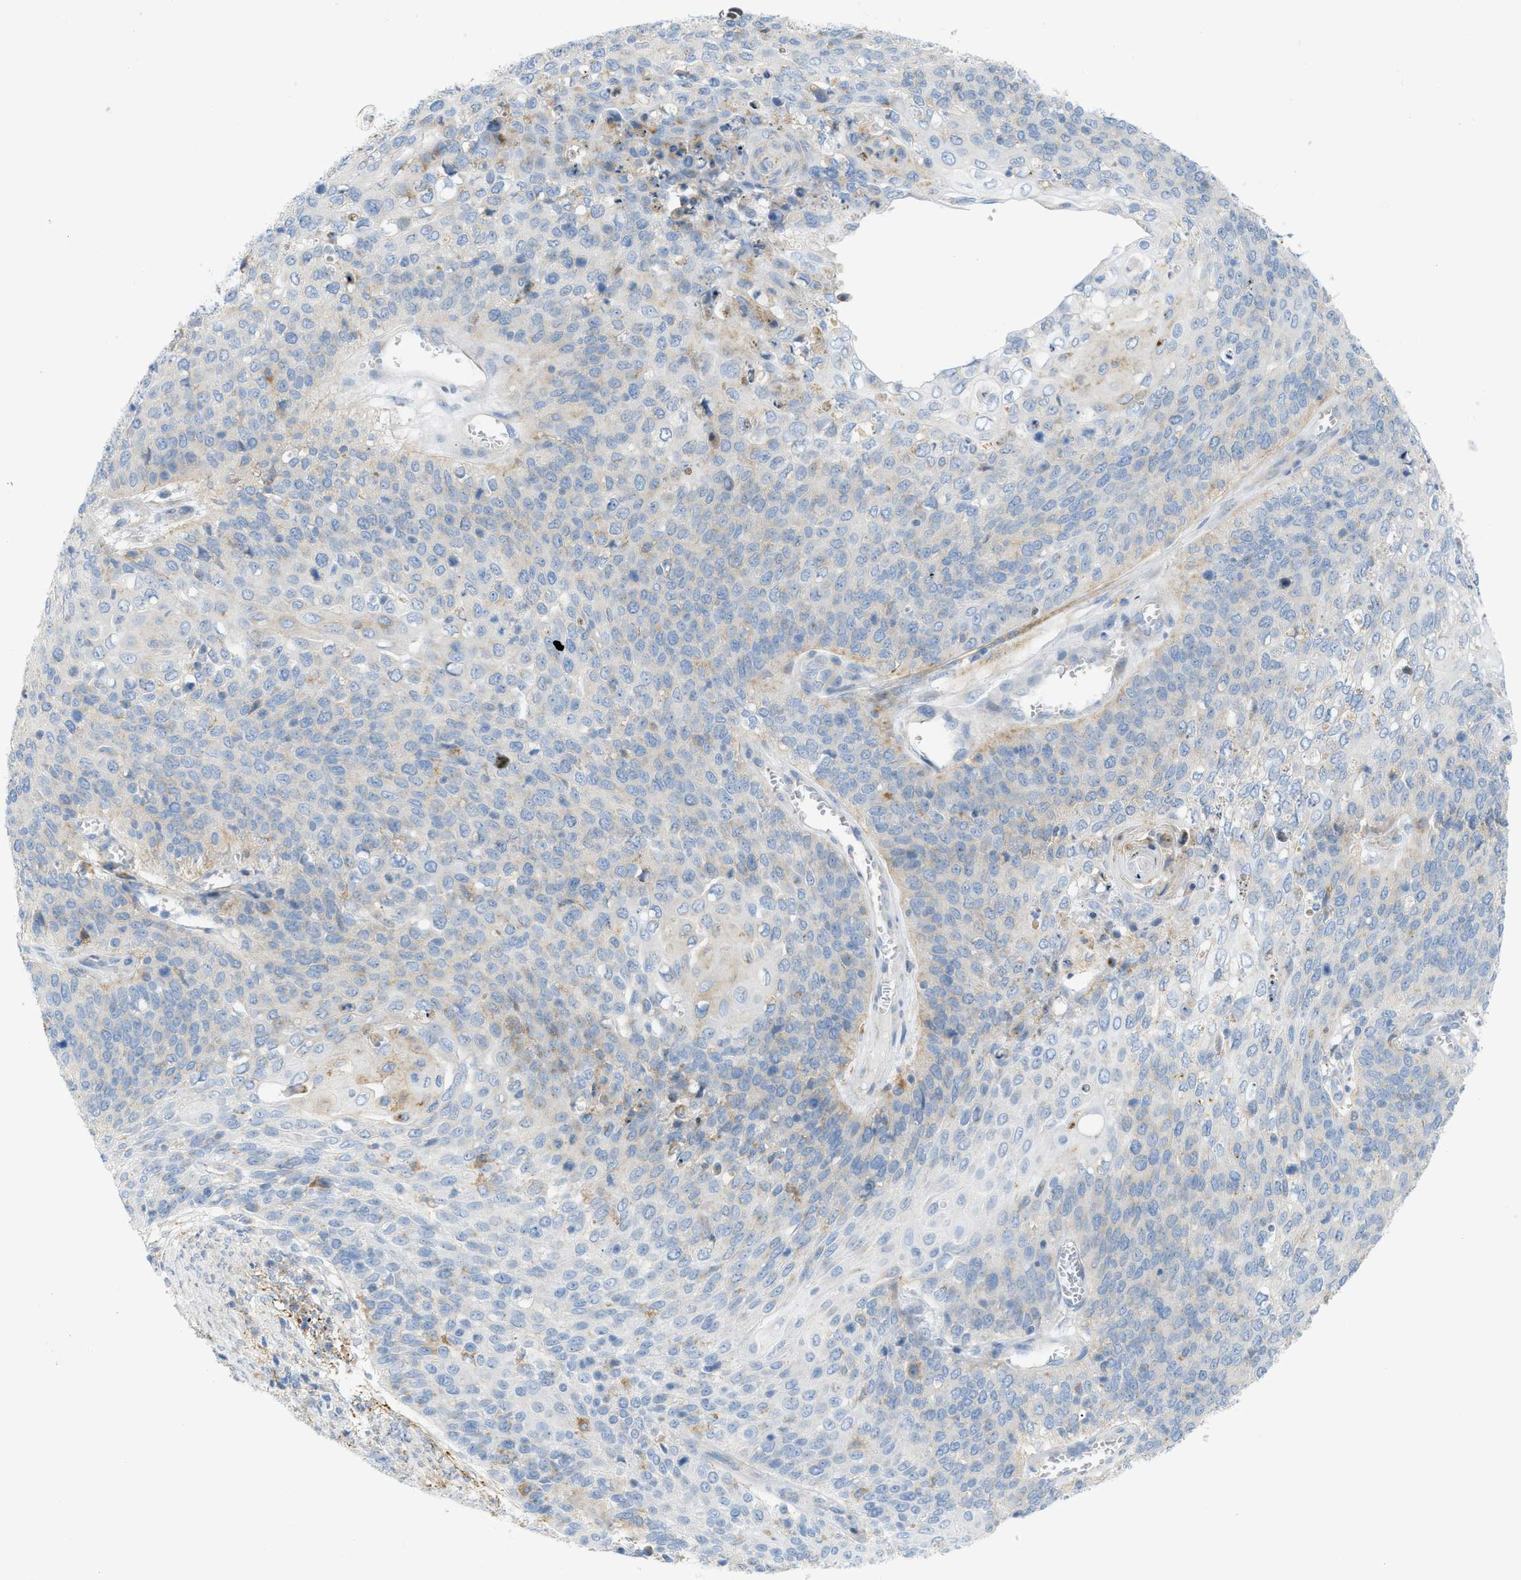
{"staining": {"intensity": "negative", "quantity": "none", "location": "none"}, "tissue": "cervical cancer", "cell_type": "Tumor cells", "image_type": "cancer", "snomed": [{"axis": "morphology", "description": "Squamous cell carcinoma, NOS"}, {"axis": "topography", "description": "Cervix"}], "caption": "A high-resolution micrograph shows IHC staining of cervical cancer (squamous cell carcinoma), which shows no significant staining in tumor cells.", "gene": "LMBRD1", "patient": {"sex": "female", "age": 39}}